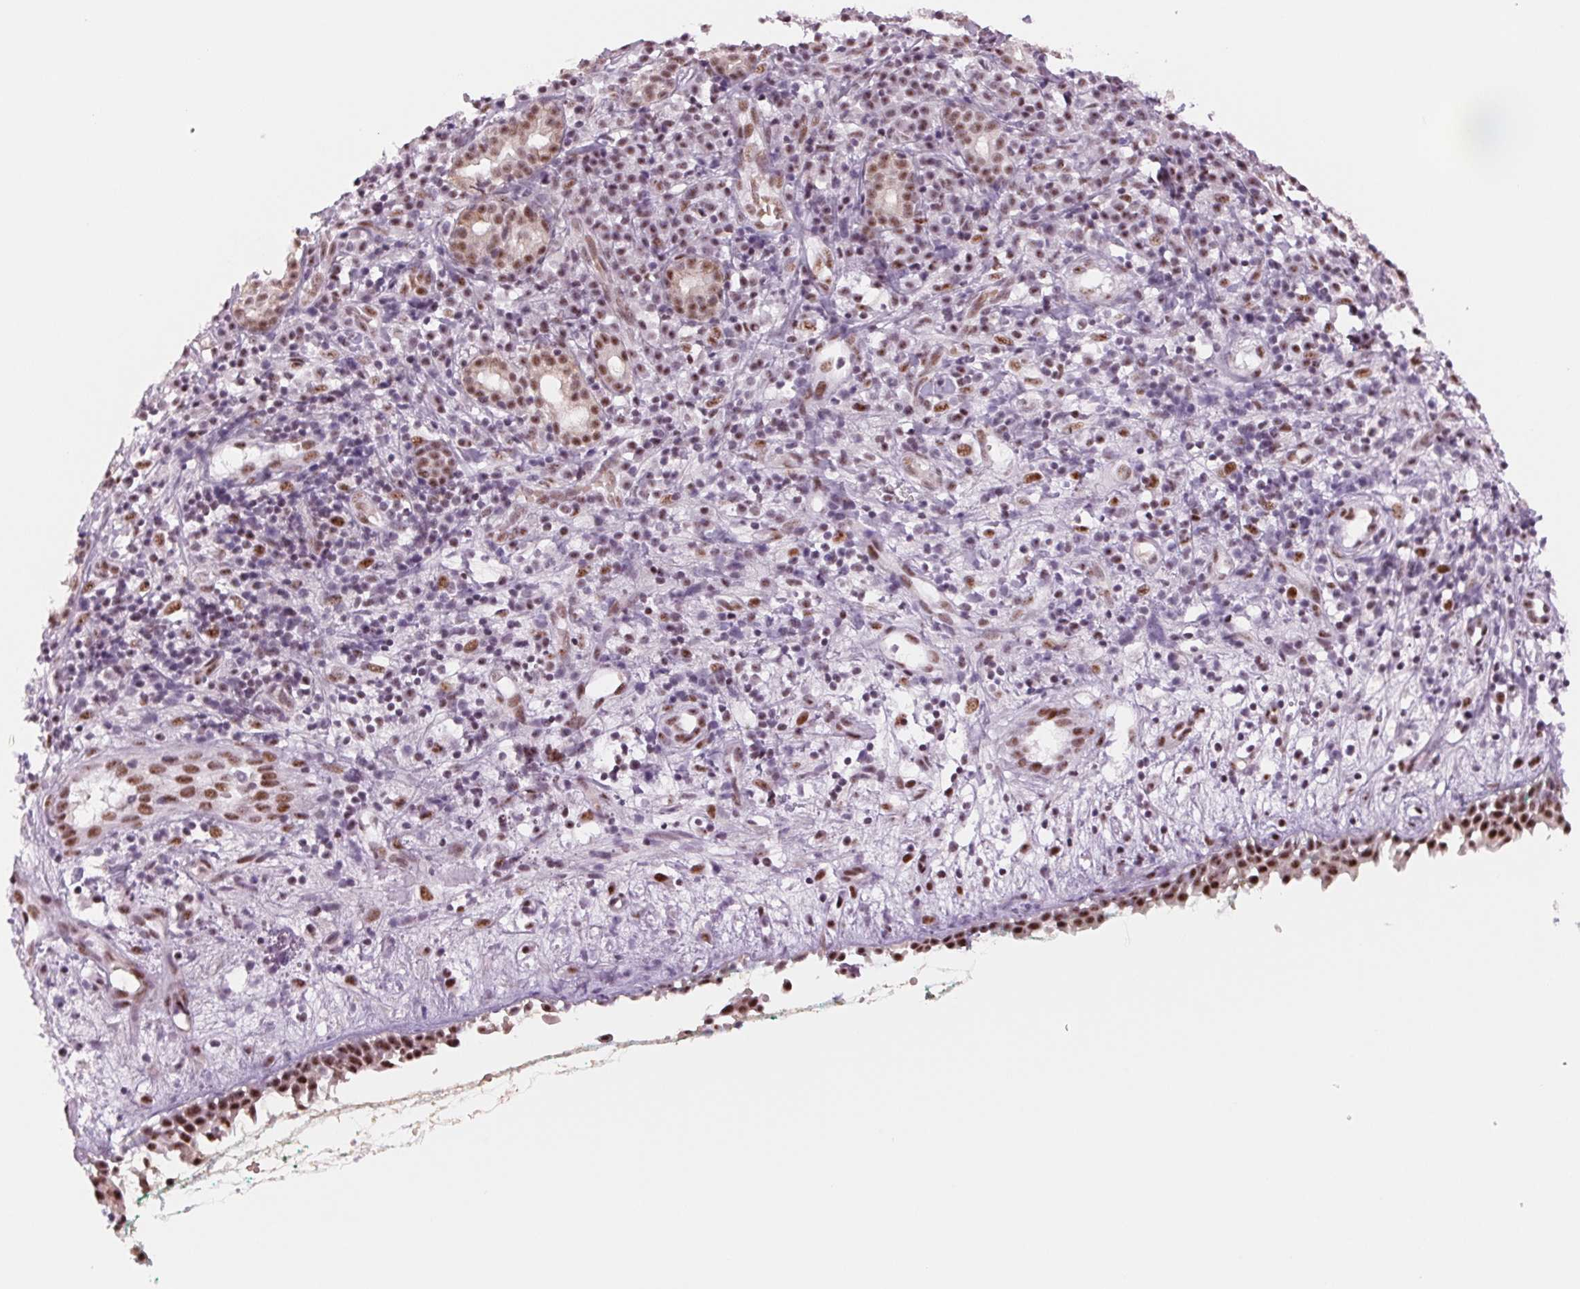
{"staining": {"intensity": "strong", "quantity": ">75%", "location": "nuclear"}, "tissue": "nasopharynx", "cell_type": "Respiratory epithelial cells", "image_type": "normal", "snomed": [{"axis": "morphology", "description": "Normal tissue, NOS"}, {"axis": "morphology", "description": "Basal cell carcinoma"}, {"axis": "topography", "description": "Cartilage tissue"}, {"axis": "topography", "description": "Nasopharynx"}, {"axis": "topography", "description": "Oral tissue"}], "caption": "Respiratory epithelial cells show strong nuclear expression in about >75% of cells in unremarkable nasopharynx. Immunohistochemistry (ihc) stains the protein in brown and the nuclei are stained blue.", "gene": "ZC3H14", "patient": {"sex": "female", "age": 77}}